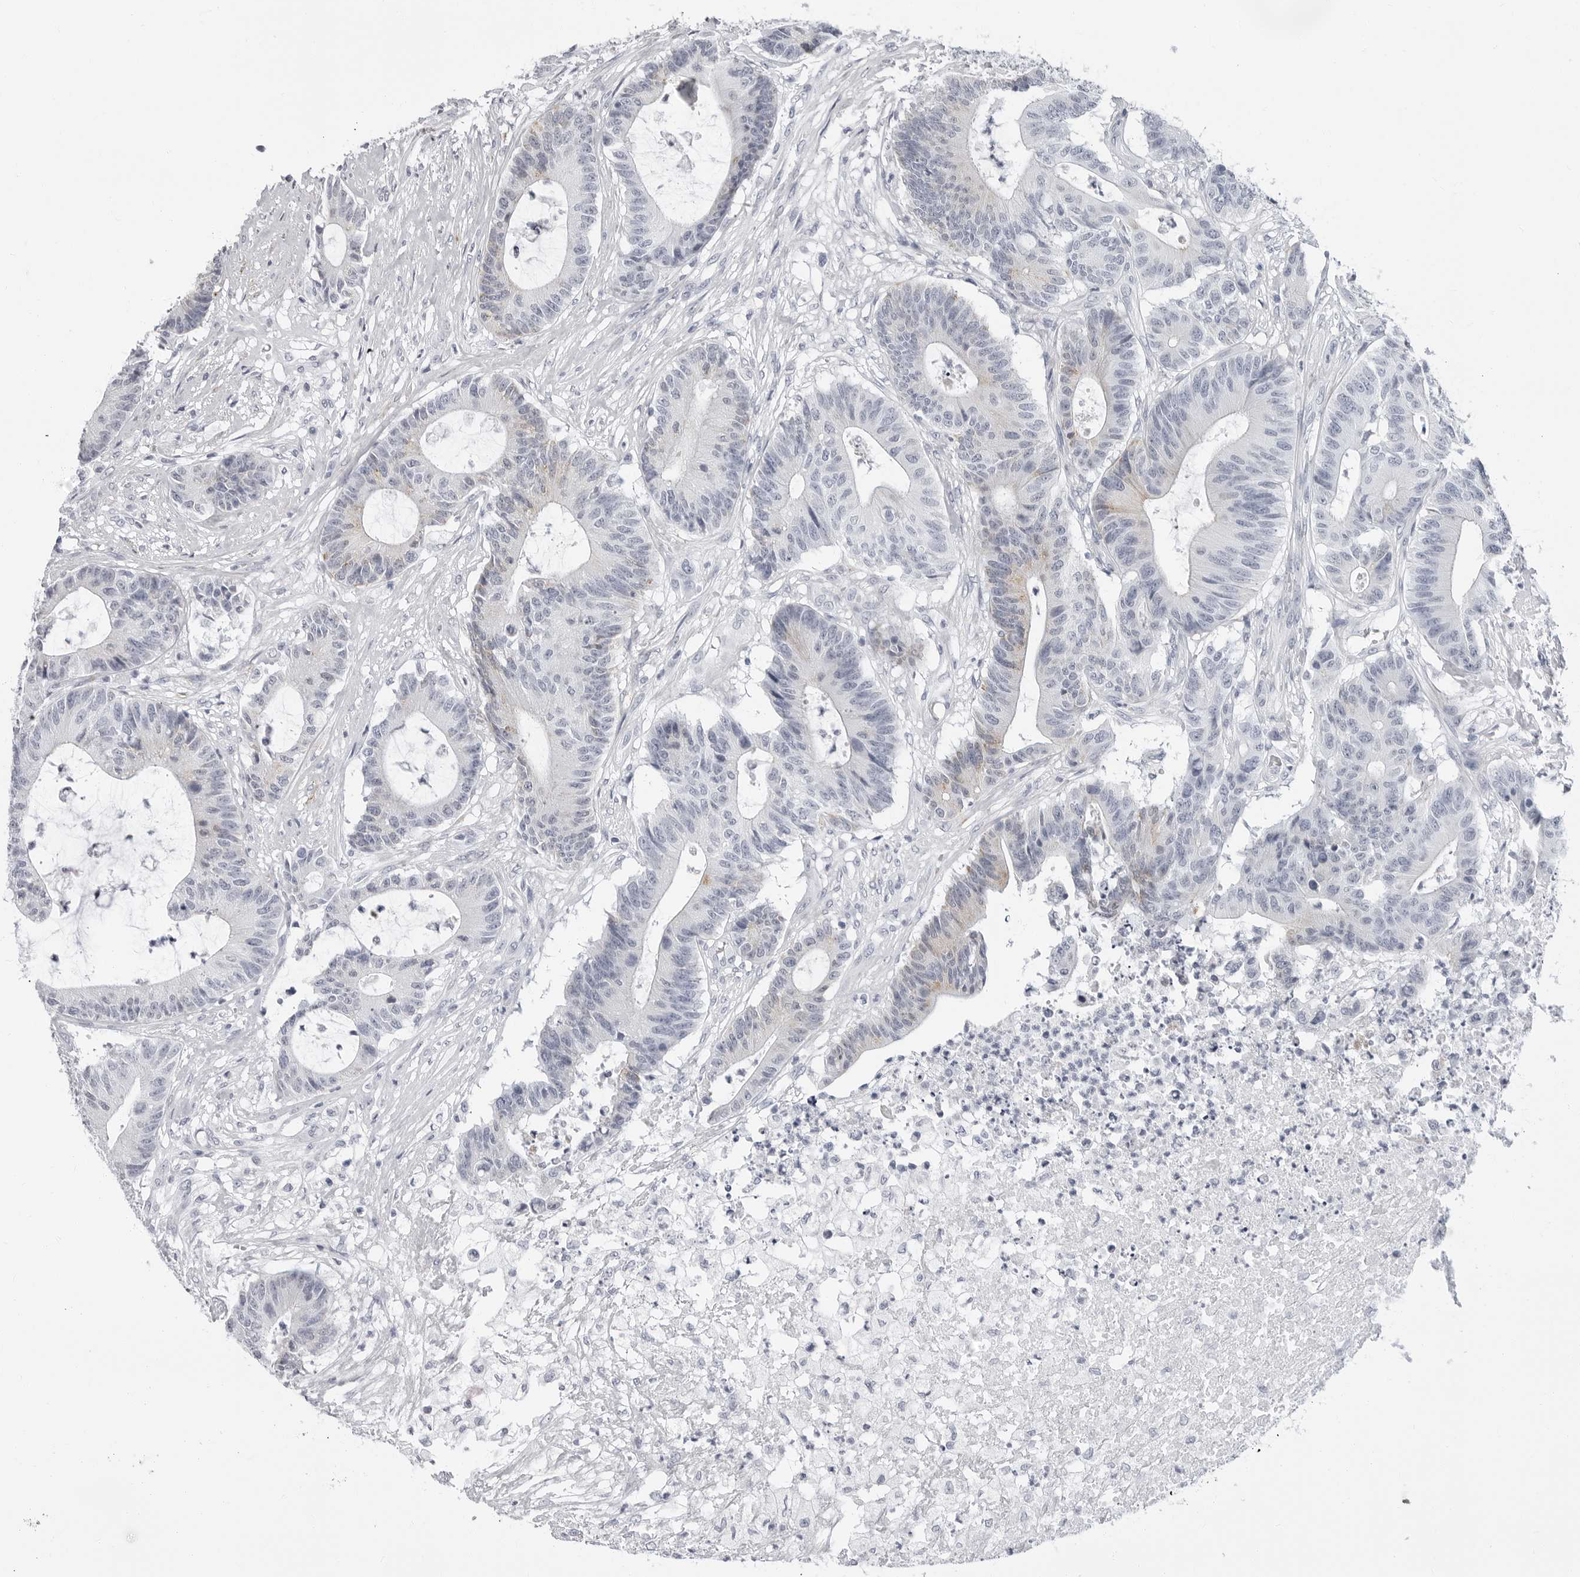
{"staining": {"intensity": "negative", "quantity": "none", "location": "none"}, "tissue": "colorectal cancer", "cell_type": "Tumor cells", "image_type": "cancer", "snomed": [{"axis": "morphology", "description": "Adenocarcinoma, NOS"}, {"axis": "topography", "description": "Colon"}], "caption": "High magnification brightfield microscopy of adenocarcinoma (colorectal) stained with DAB (3,3'-diaminobenzidine) (brown) and counterstained with hematoxylin (blue): tumor cells show no significant positivity. Nuclei are stained in blue.", "gene": "ERICH3", "patient": {"sex": "female", "age": 84}}